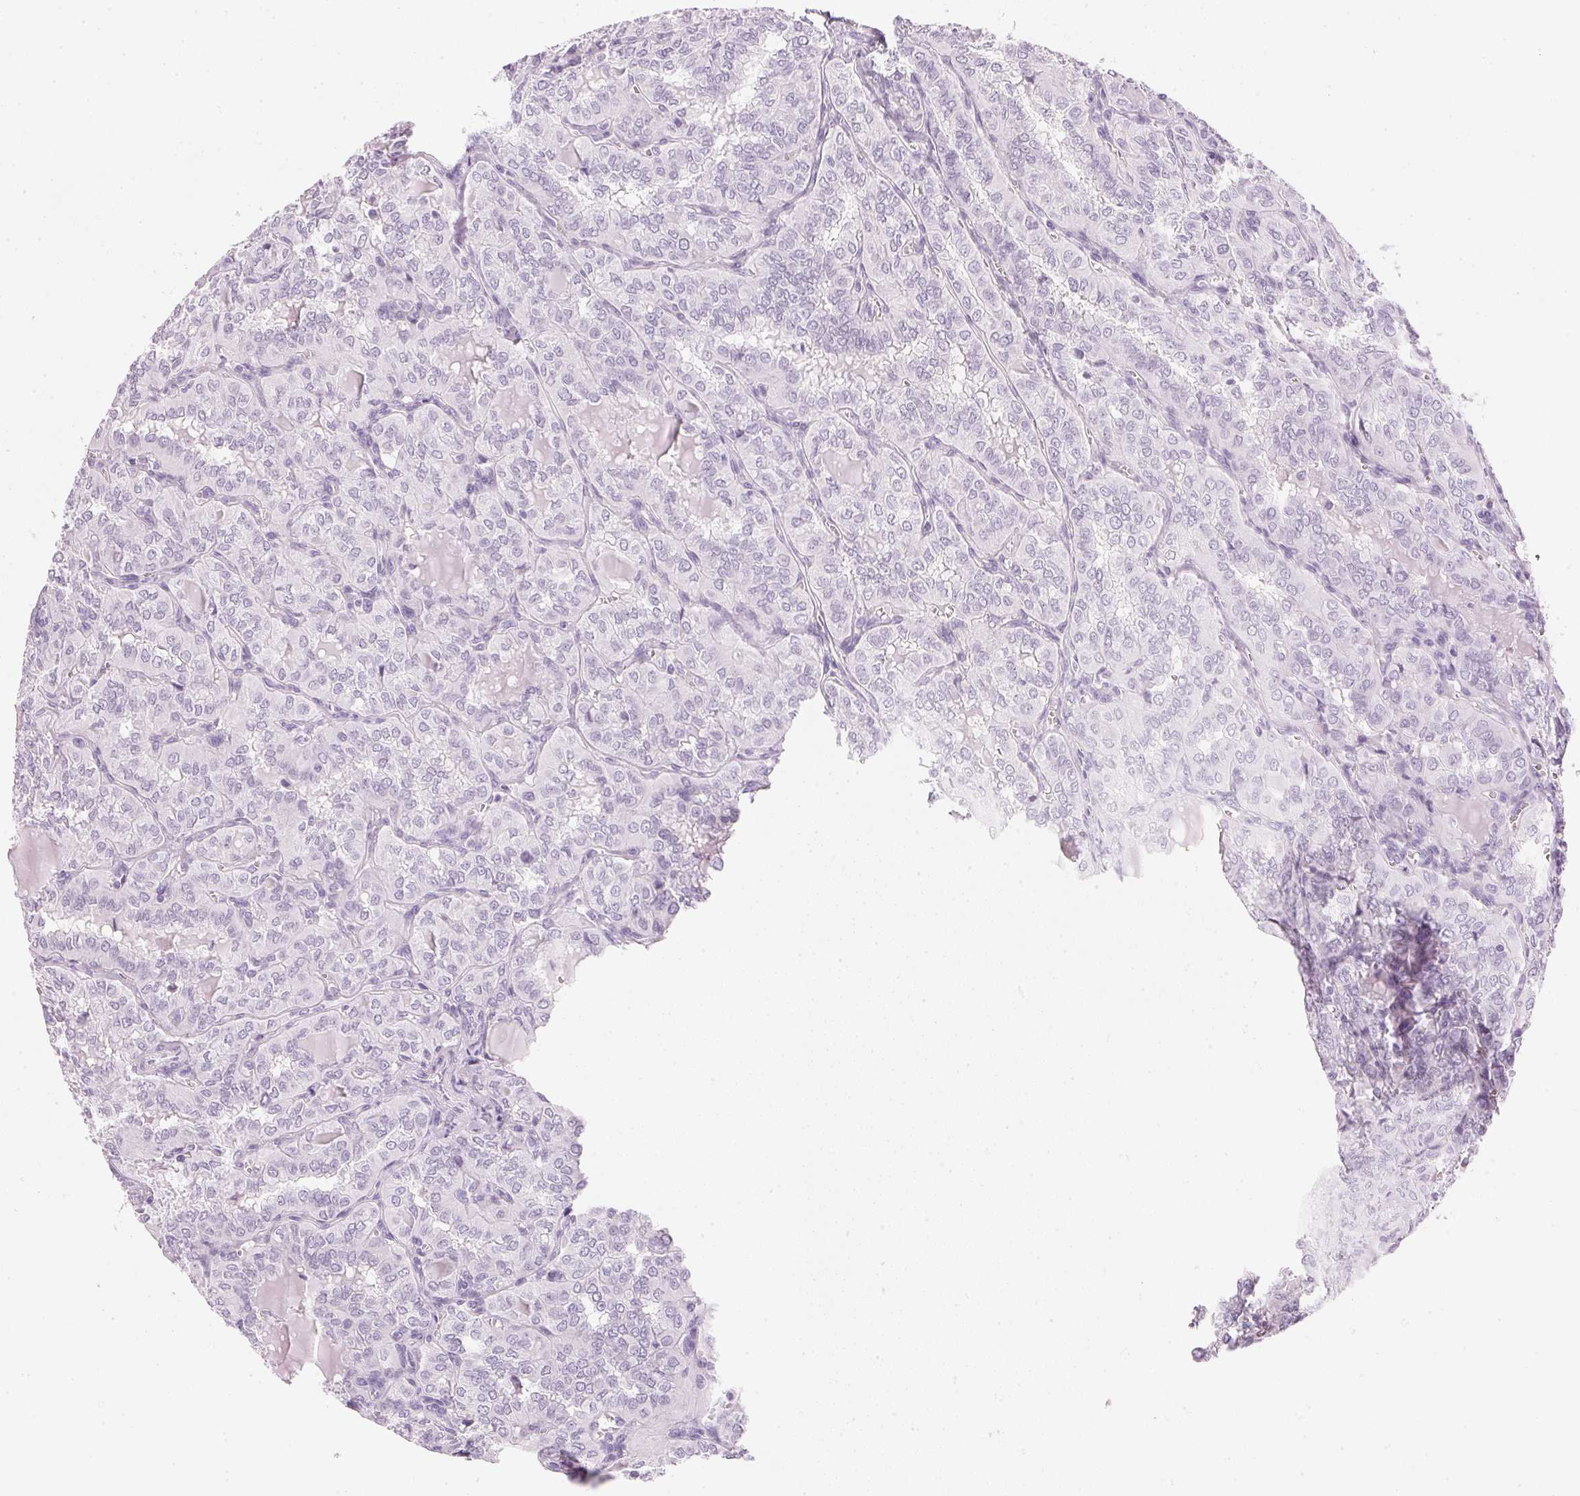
{"staining": {"intensity": "negative", "quantity": "none", "location": "none"}, "tissue": "thyroid cancer", "cell_type": "Tumor cells", "image_type": "cancer", "snomed": [{"axis": "morphology", "description": "Papillary adenocarcinoma, NOS"}, {"axis": "topography", "description": "Thyroid gland"}], "caption": "A histopathology image of human papillary adenocarcinoma (thyroid) is negative for staining in tumor cells.", "gene": "IGFBP1", "patient": {"sex": "female", "age": 41}}